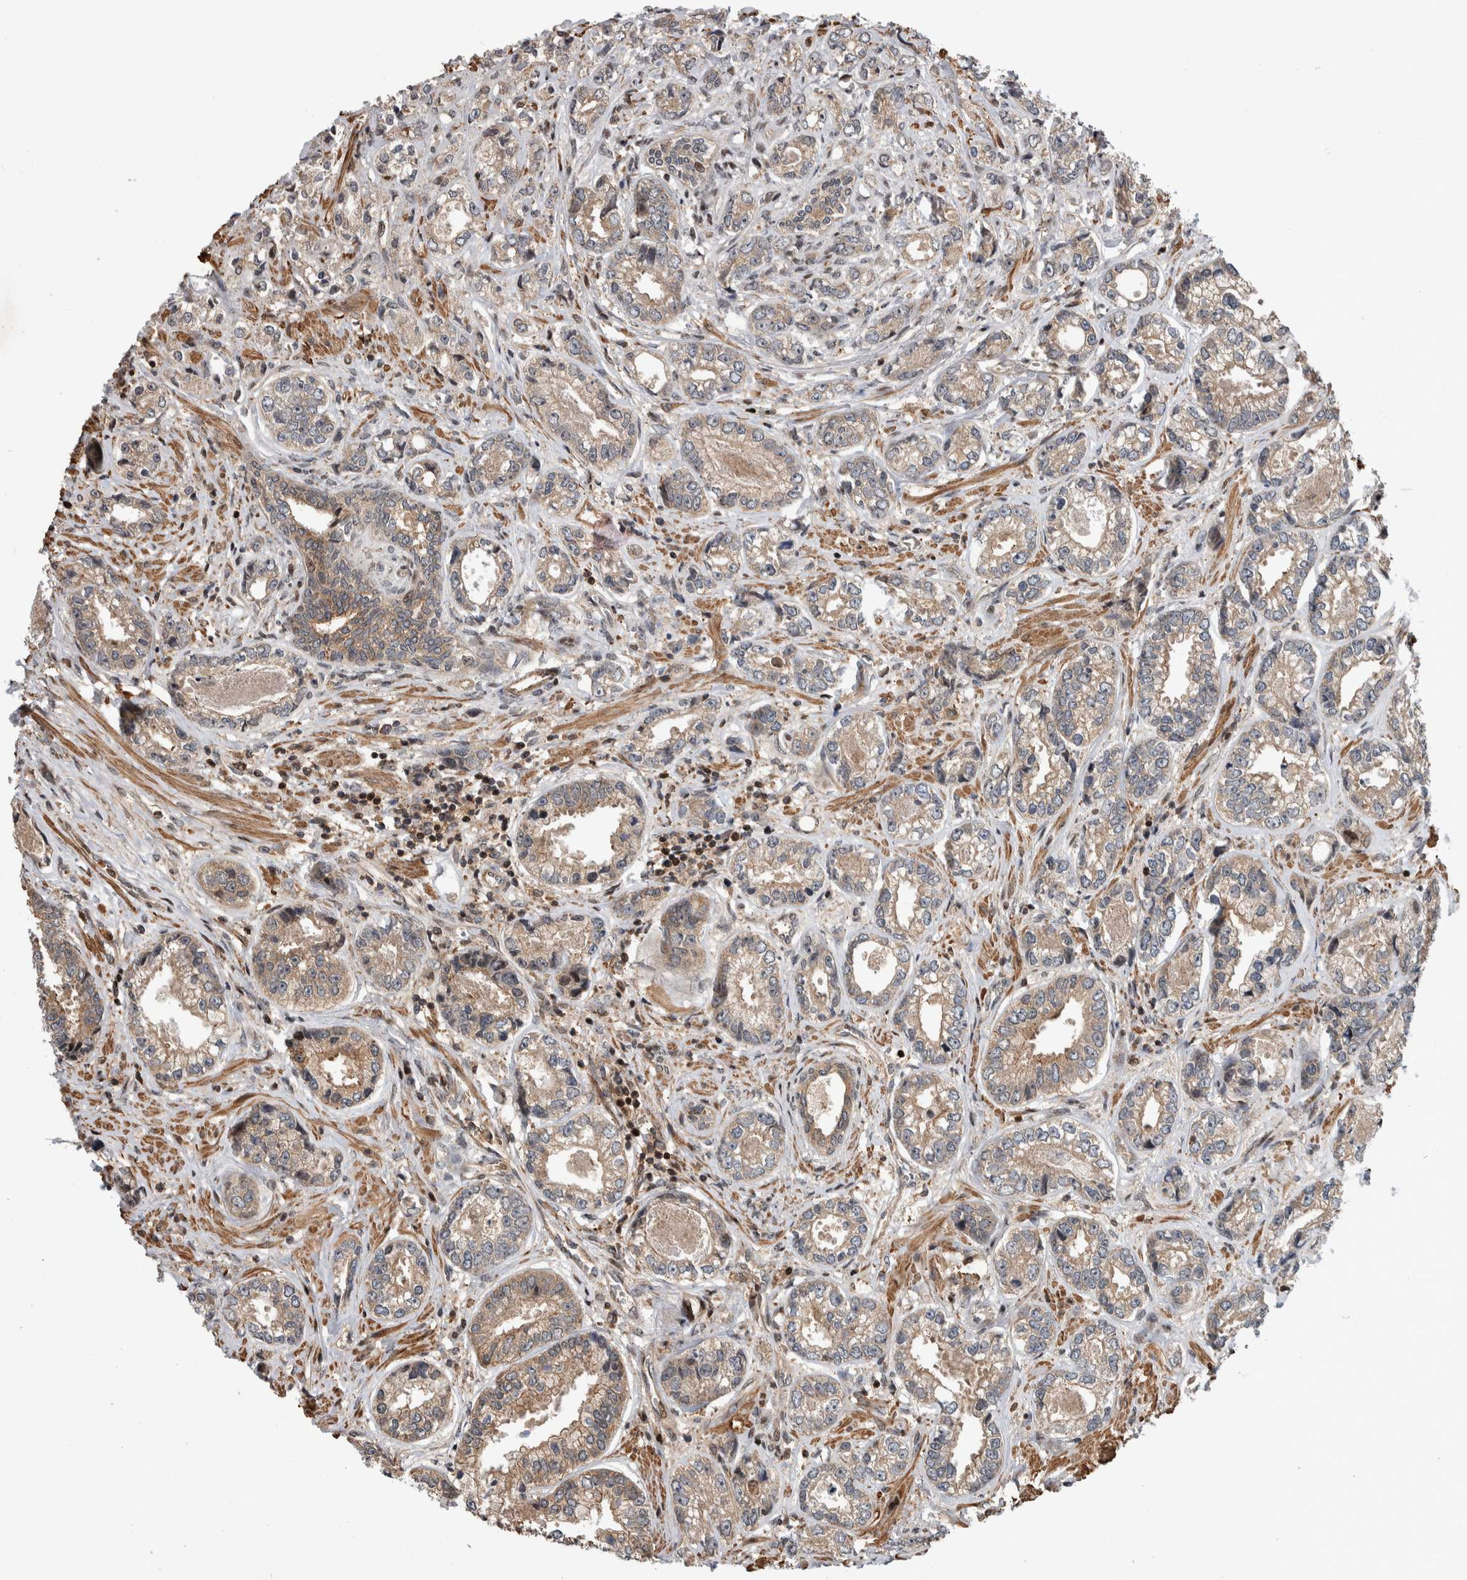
{"staining": {"intensity": "weak", "quantity": ">75%", "location": "cytoplasmic/membranous"}, "tissue": "prostate cancer", "cell_type": "Tumor cells", "image_type": "cancer", "snomed": [{"axis": "morphology", "description": "Adenocarcinoma, High grade"}, {"axis": "topography", "description": "Prostate"}], "caption": "Weak cytoplasmic/membranous protein positivity is seen in approximately >75% of tumor cells in prostate cancer (high-grade adenocarcinoma).", "gene": "ARFGEF1", "patient": {"sex": "male", "age": 61}}